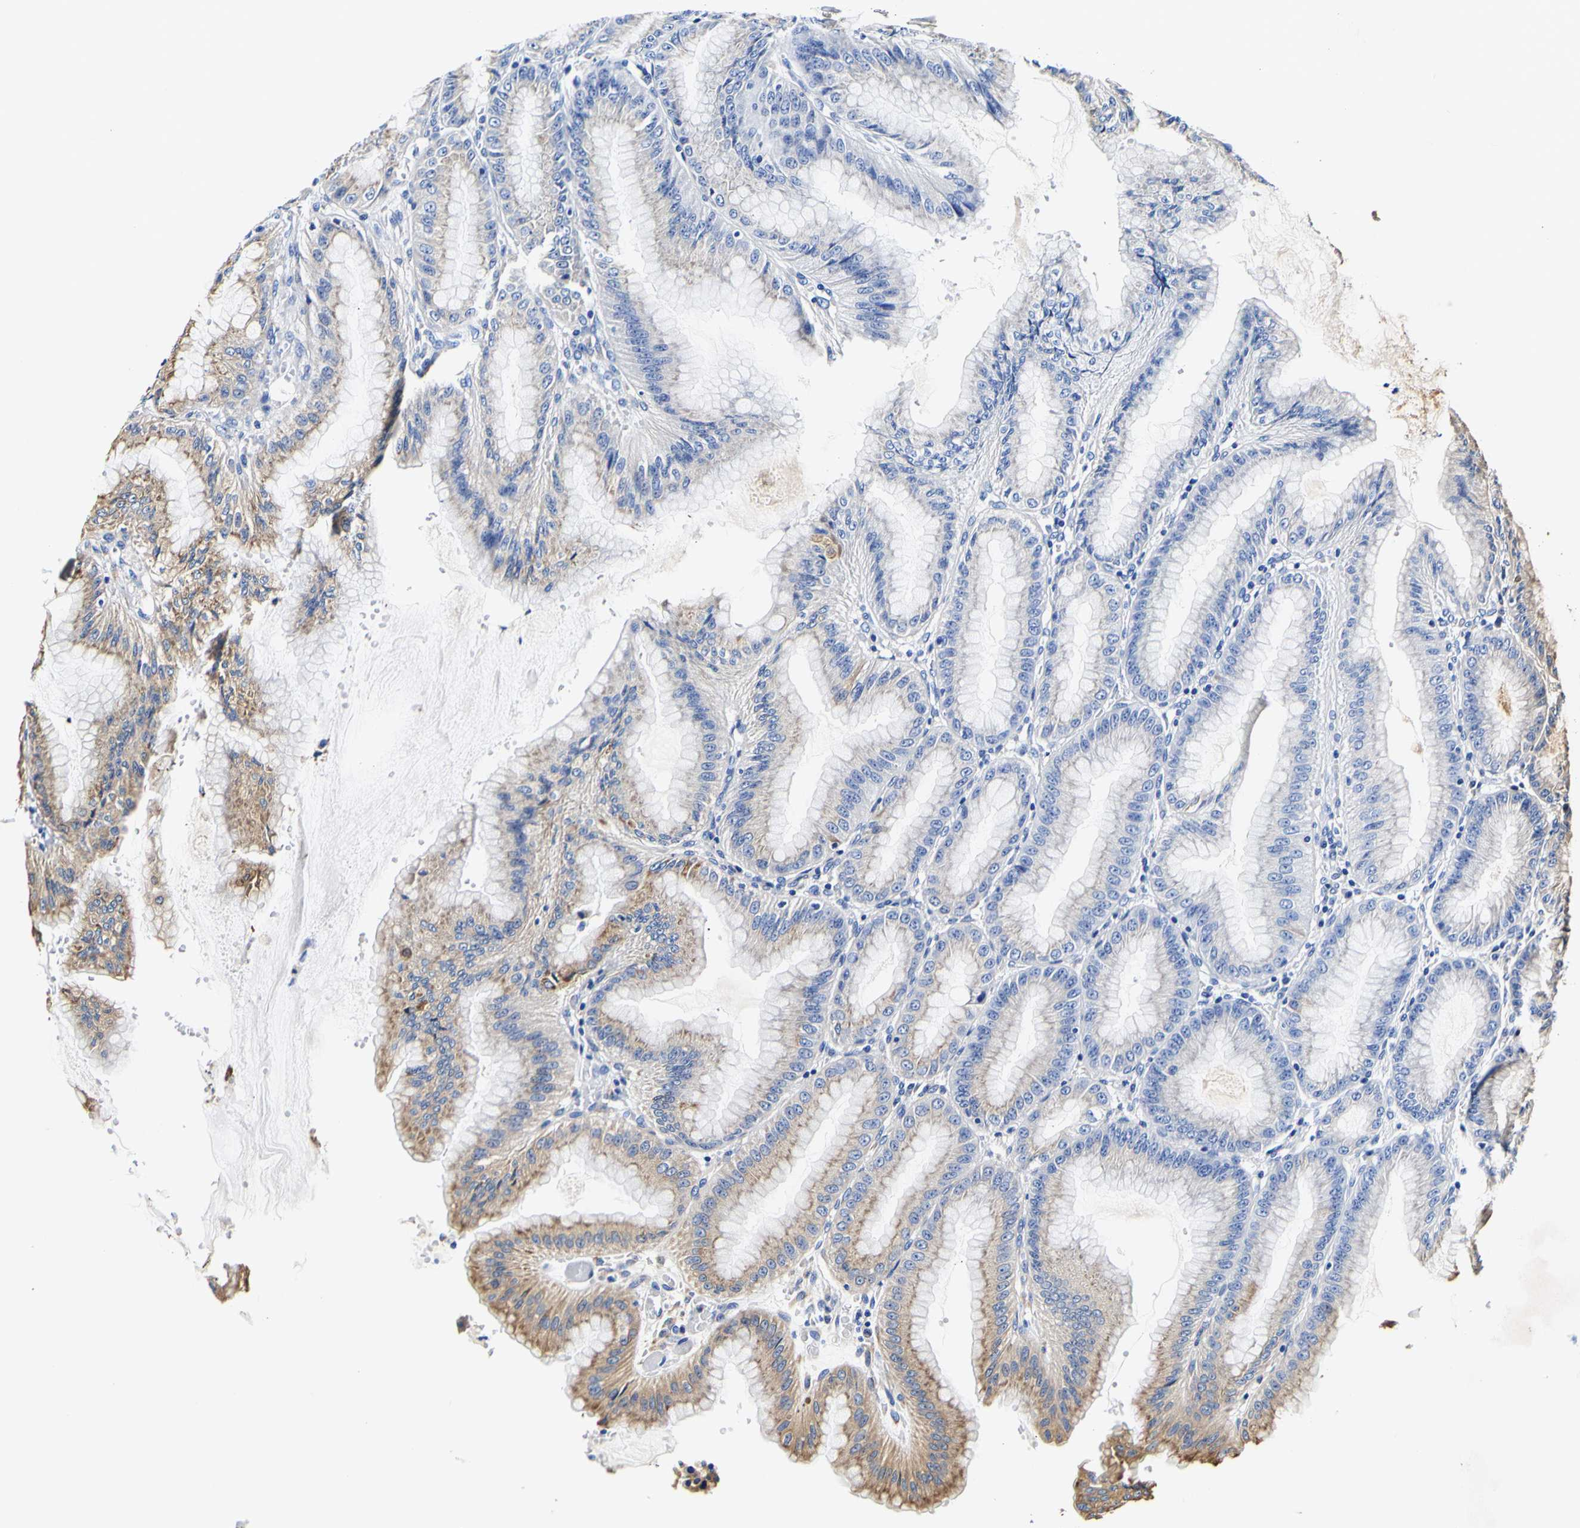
{"staining": {"intensity": "moderate", "quantity": ">75%", "location": "cytoplasmic/membranous"}, "tissue": "stomach", "cell_type": "Glandular cells", "image_type": "normal", "snomed": [{"axis": "morphology", "description": "Normal tissue, NOS"}, {"axis": "topography", "description": "Stomach, lower"}], "caption": "Moderate cytoplasmic/membranous positivity for a protein is seen in about >75% of glandular cells of normal stomach using immunohistochemistry (IHC).", "gene": "P4HB", "patient": {"sex": "male", "age": 71}}